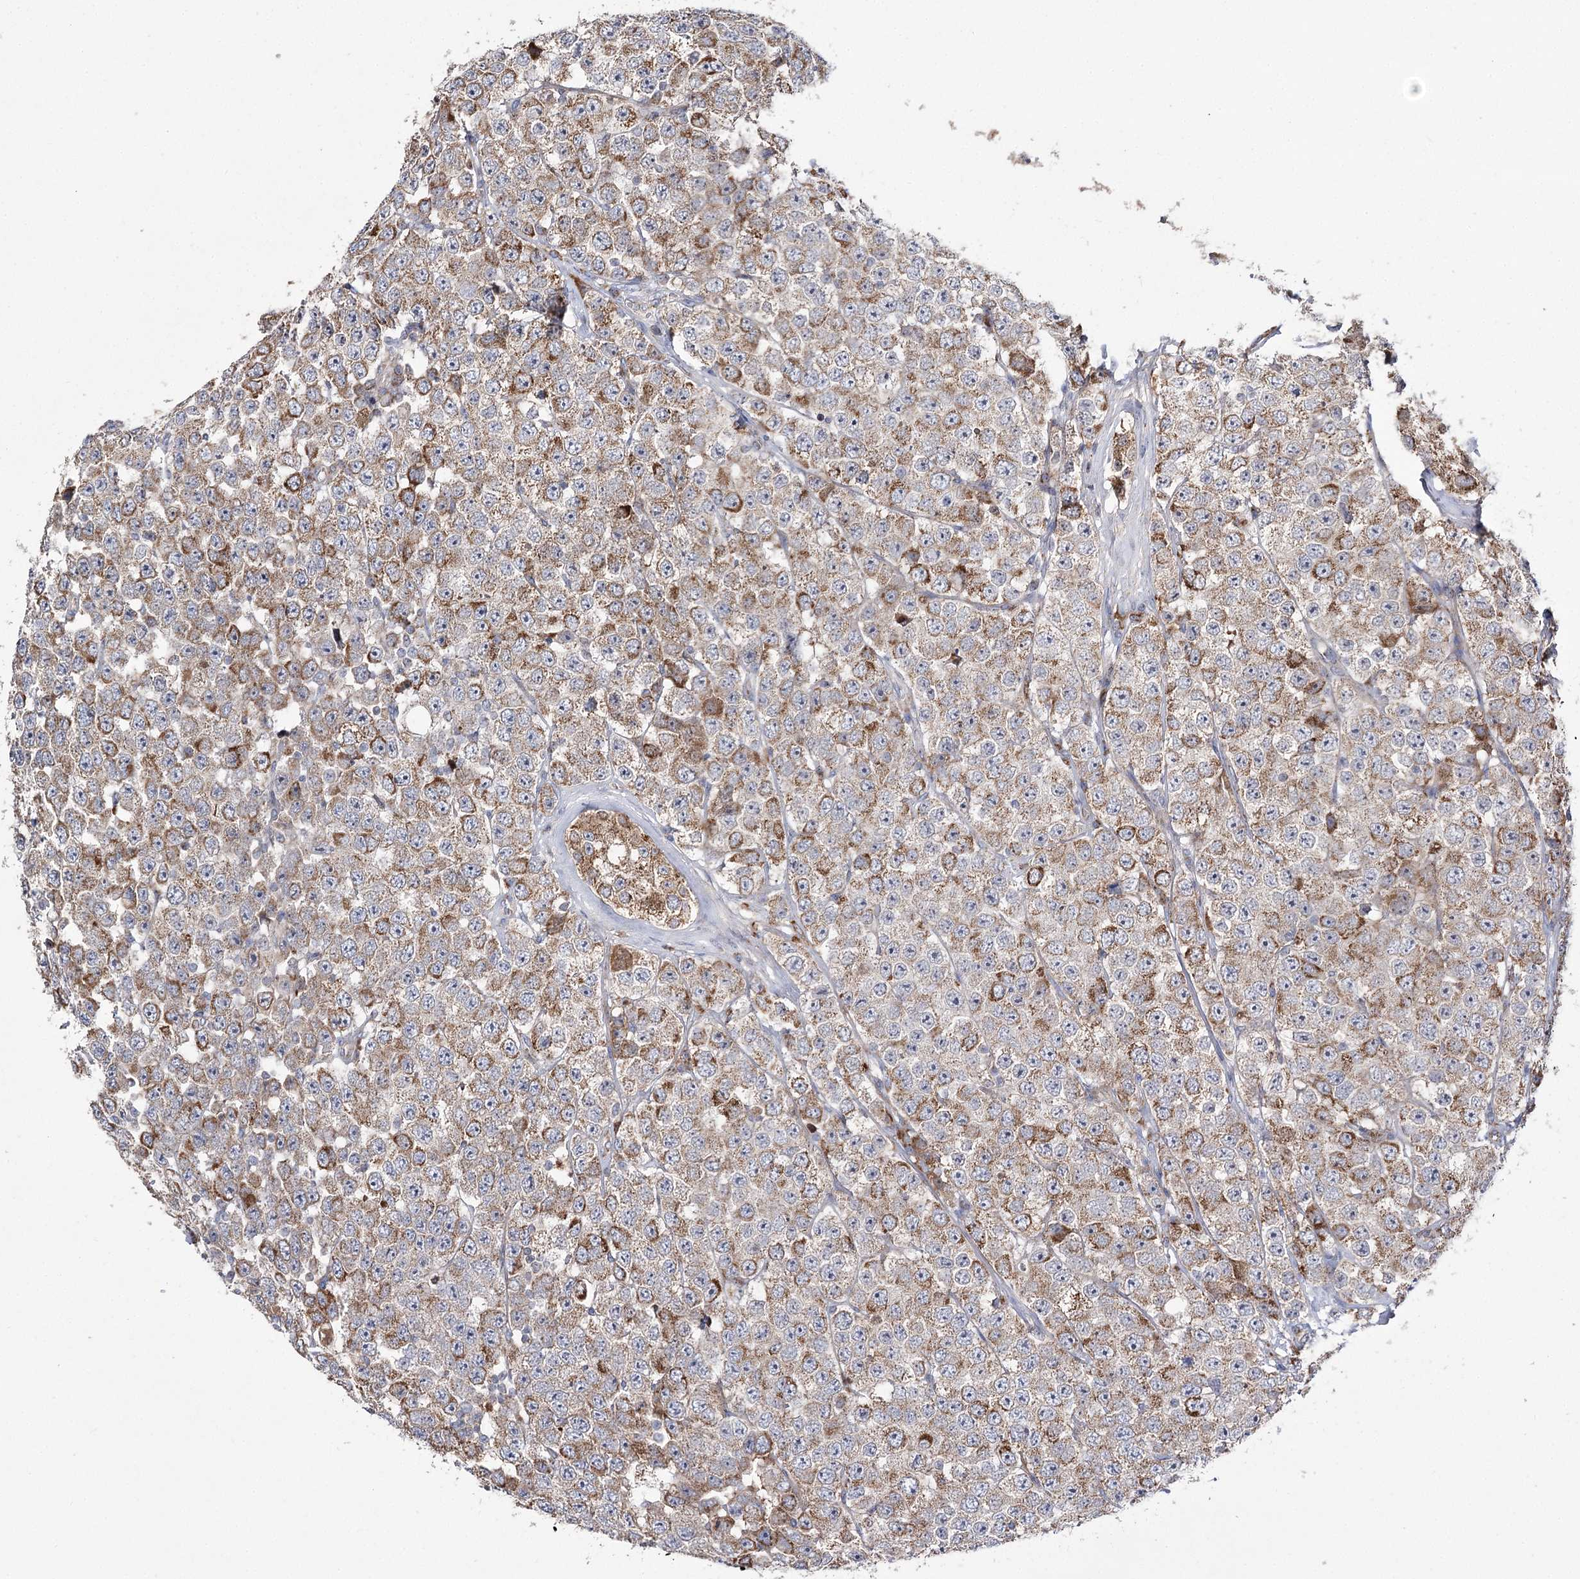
{"staining": {"intensity": "moderate", "quantity": ">75%", "location": "cytoplasmic/membranous"}, "tissue": "testis cancer", "cell_type": "Tumor cells", "image_type": "cancer", "snomed": [{"axis": "morphology", "description": "Seminoma, NOS"}, {"axis": "topography", "description": "Testis"}], "caption": "Immunohistochemistry of testis cancer reveals medium levels of moderate cytoplasmic/membranous positivity in approximately >75% of tumor cells. (Stains: DAB in brown, nuclei in blue, Microscopy: brightfield microscopy at high magnification).", "gene": "NADK2", "patient": {"sex": "male", "age": 28}}